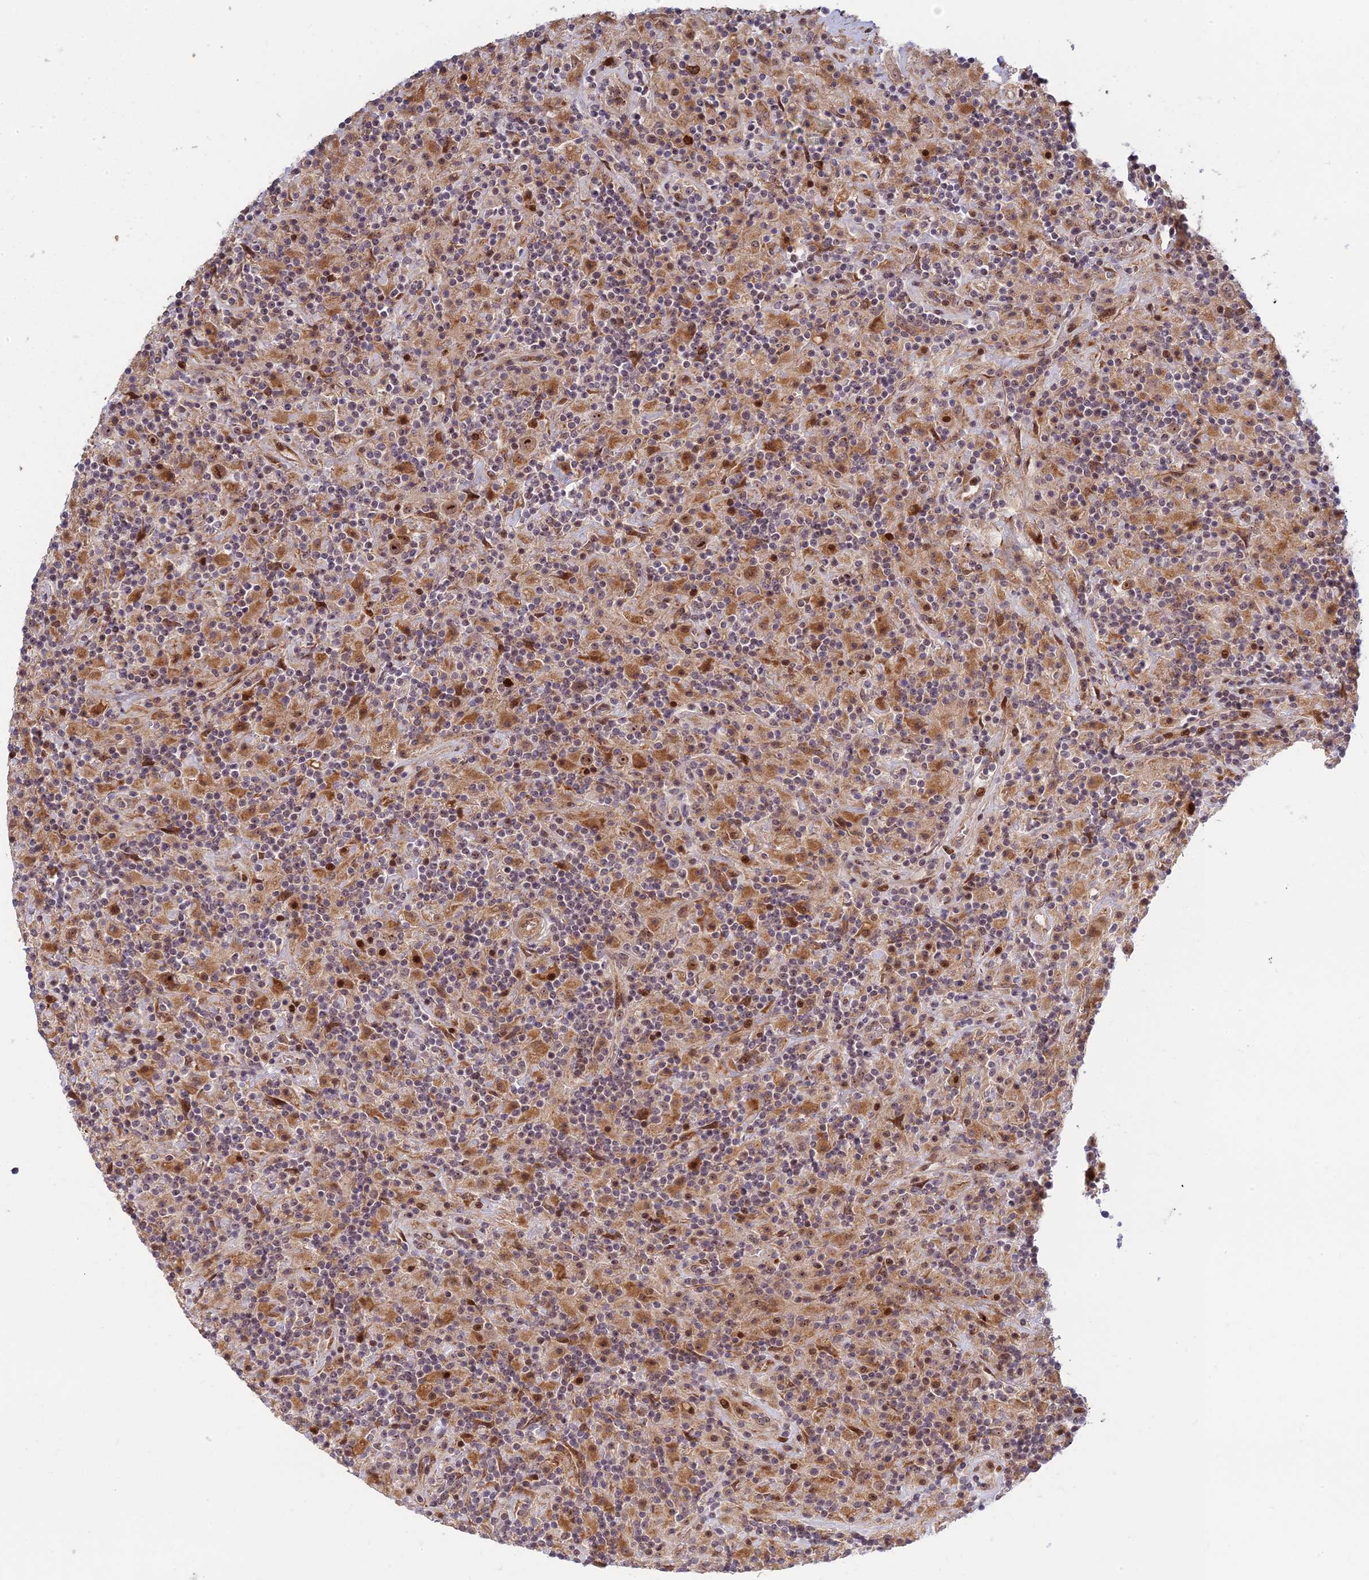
{"staining": {"intensity": "moderate", "quantity": ">75%", "location": "cytoplasmic/membranous,nuclear"}, "tissue": "lymphoma", "cell_type": "Tumor cells", "image_type": "cancer", "snomed": [{"axis": "morphology", "description": "Hodgkin's disease, NOS"}, {"axis": "topography", "description": "Lymph node"}], "caption": "Human Hodgkin's disease stained with a protein marker shows moderate staining in tumor cells.", "gene": "UFSP2", "patient": {"sex": "male", "age": 70}}